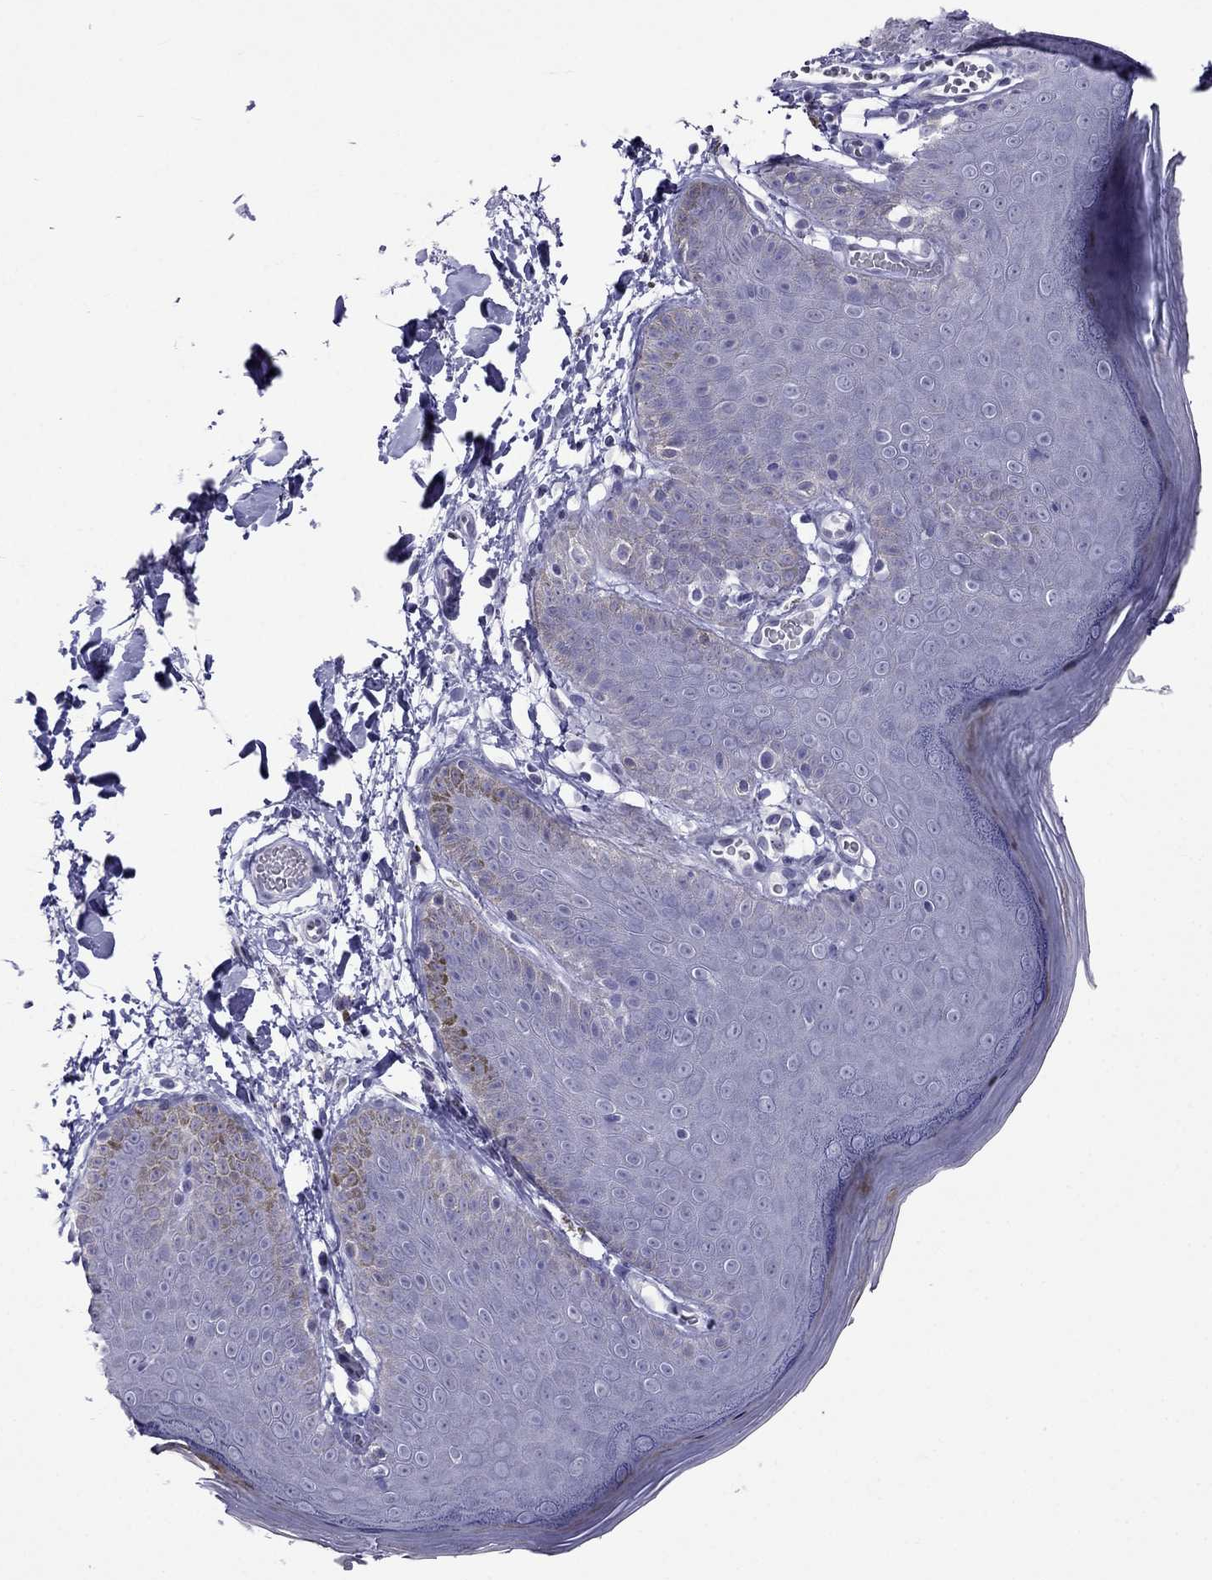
{"staining": {"intensity": "negative", "quantity": "none", "location": "none"}, "tissue": "skin", "cell_type": "Epidermal cells", "image_type": "normal", "snomed": [{"axis": "morphology", "description": "Normal tissue, NOS"}, {"axis": "topography", "description": "Anal"}], "caption": "IHC of benign human skin shows no staining in epidermal cells. (Immunohistochemistry (ihc), brightfield microscopy, high magnification).", "gene": "CROCC2", "patient": {"sex": "male", "age": 53}}